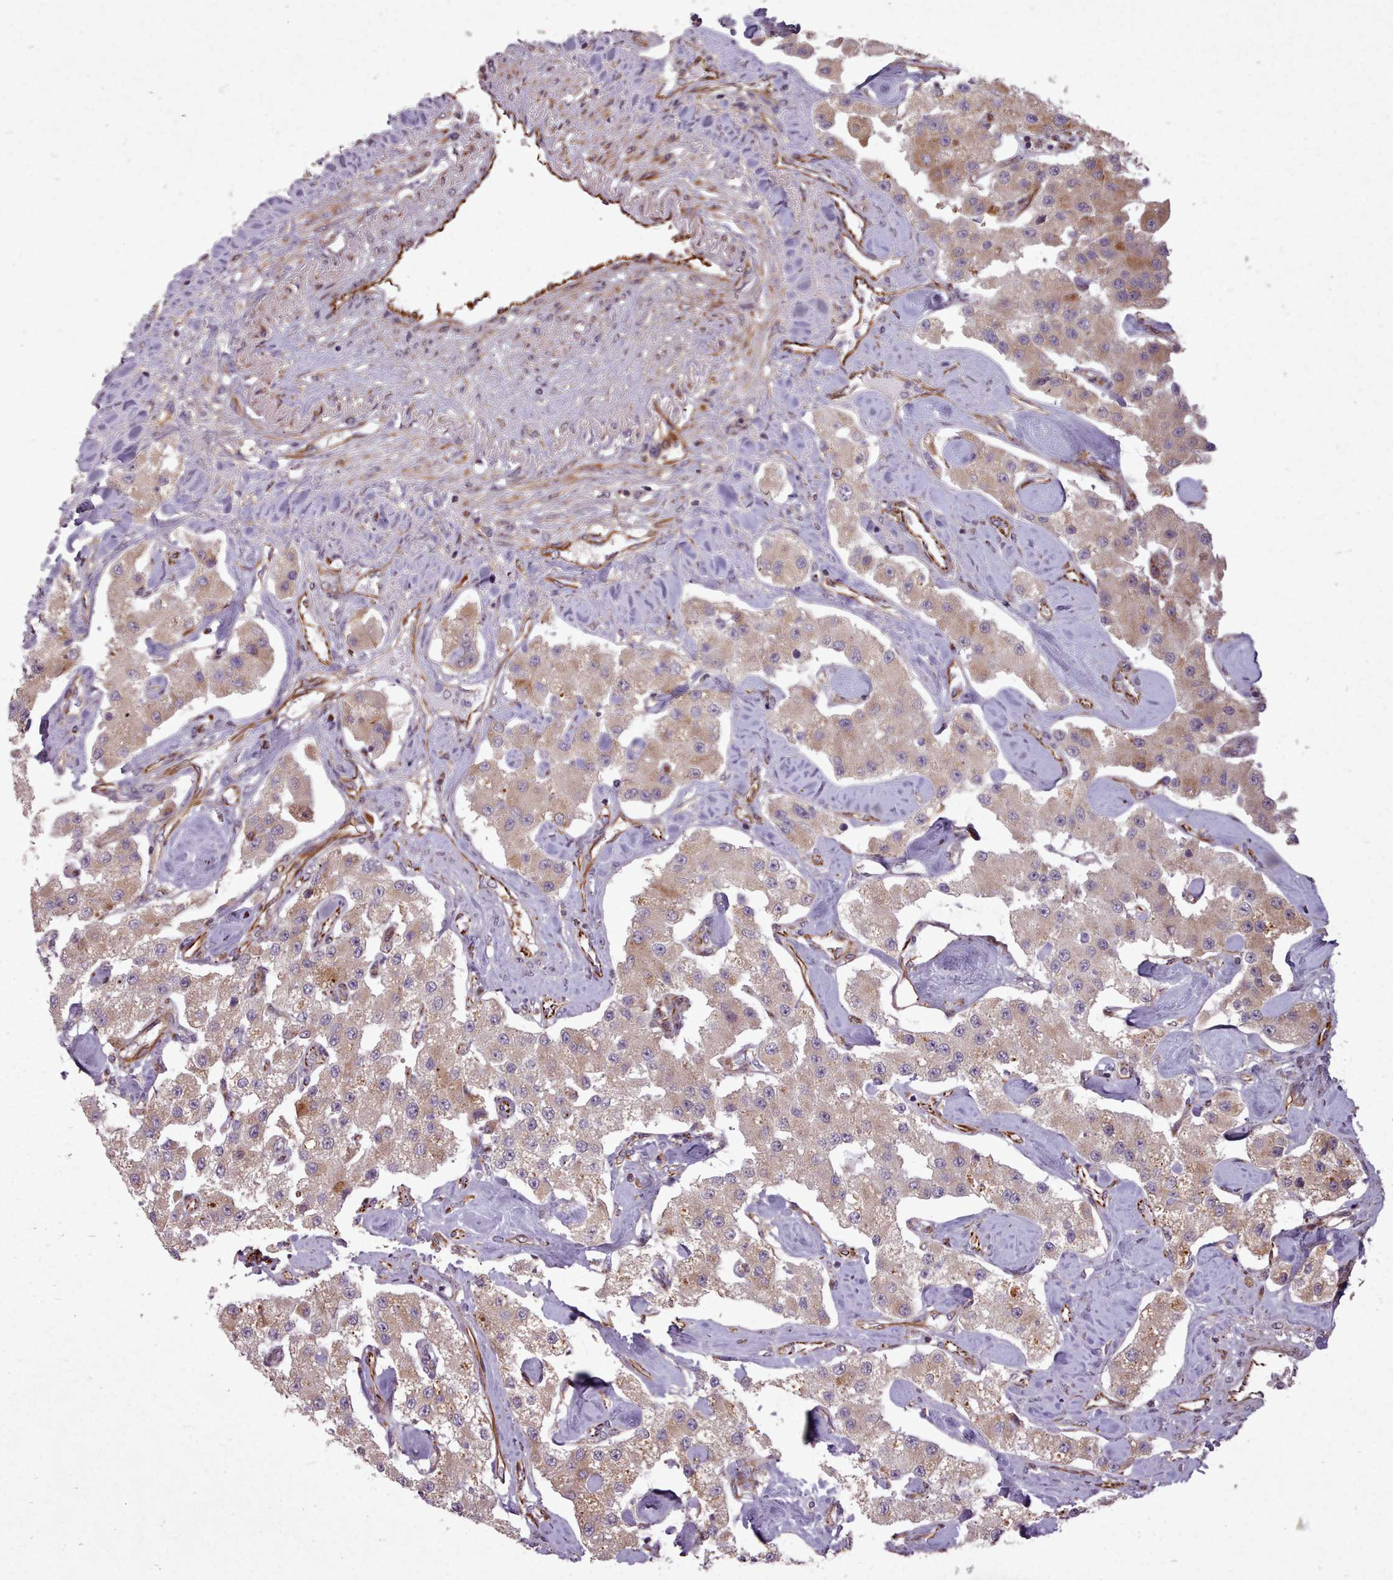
{"staining": {"intensity": "weak", "quantity": "25%-75%", "location": "cytoplasmic/membranous"}, "tissue": "carcinoid", "cell_type": "Tumor cells", "image_type": "cancer", "snomed": [{"axis": "morphology", "description": "Carcinoid, malignant, NOS"}, {"axis": "topography", "description": "Pancreas"}], "caption": "Malignant carcinoid stained with DAB immunohistochemistry (IHC) displays low levels of weak cytoplasmic/membranous positivity in approximately 25%-75% of tumor cells. Ihc stains the protein of interest in brown and the nuclei are stained blue.", "gene": "GBGT1", "patient": {"sex": "male", "age": 41}}